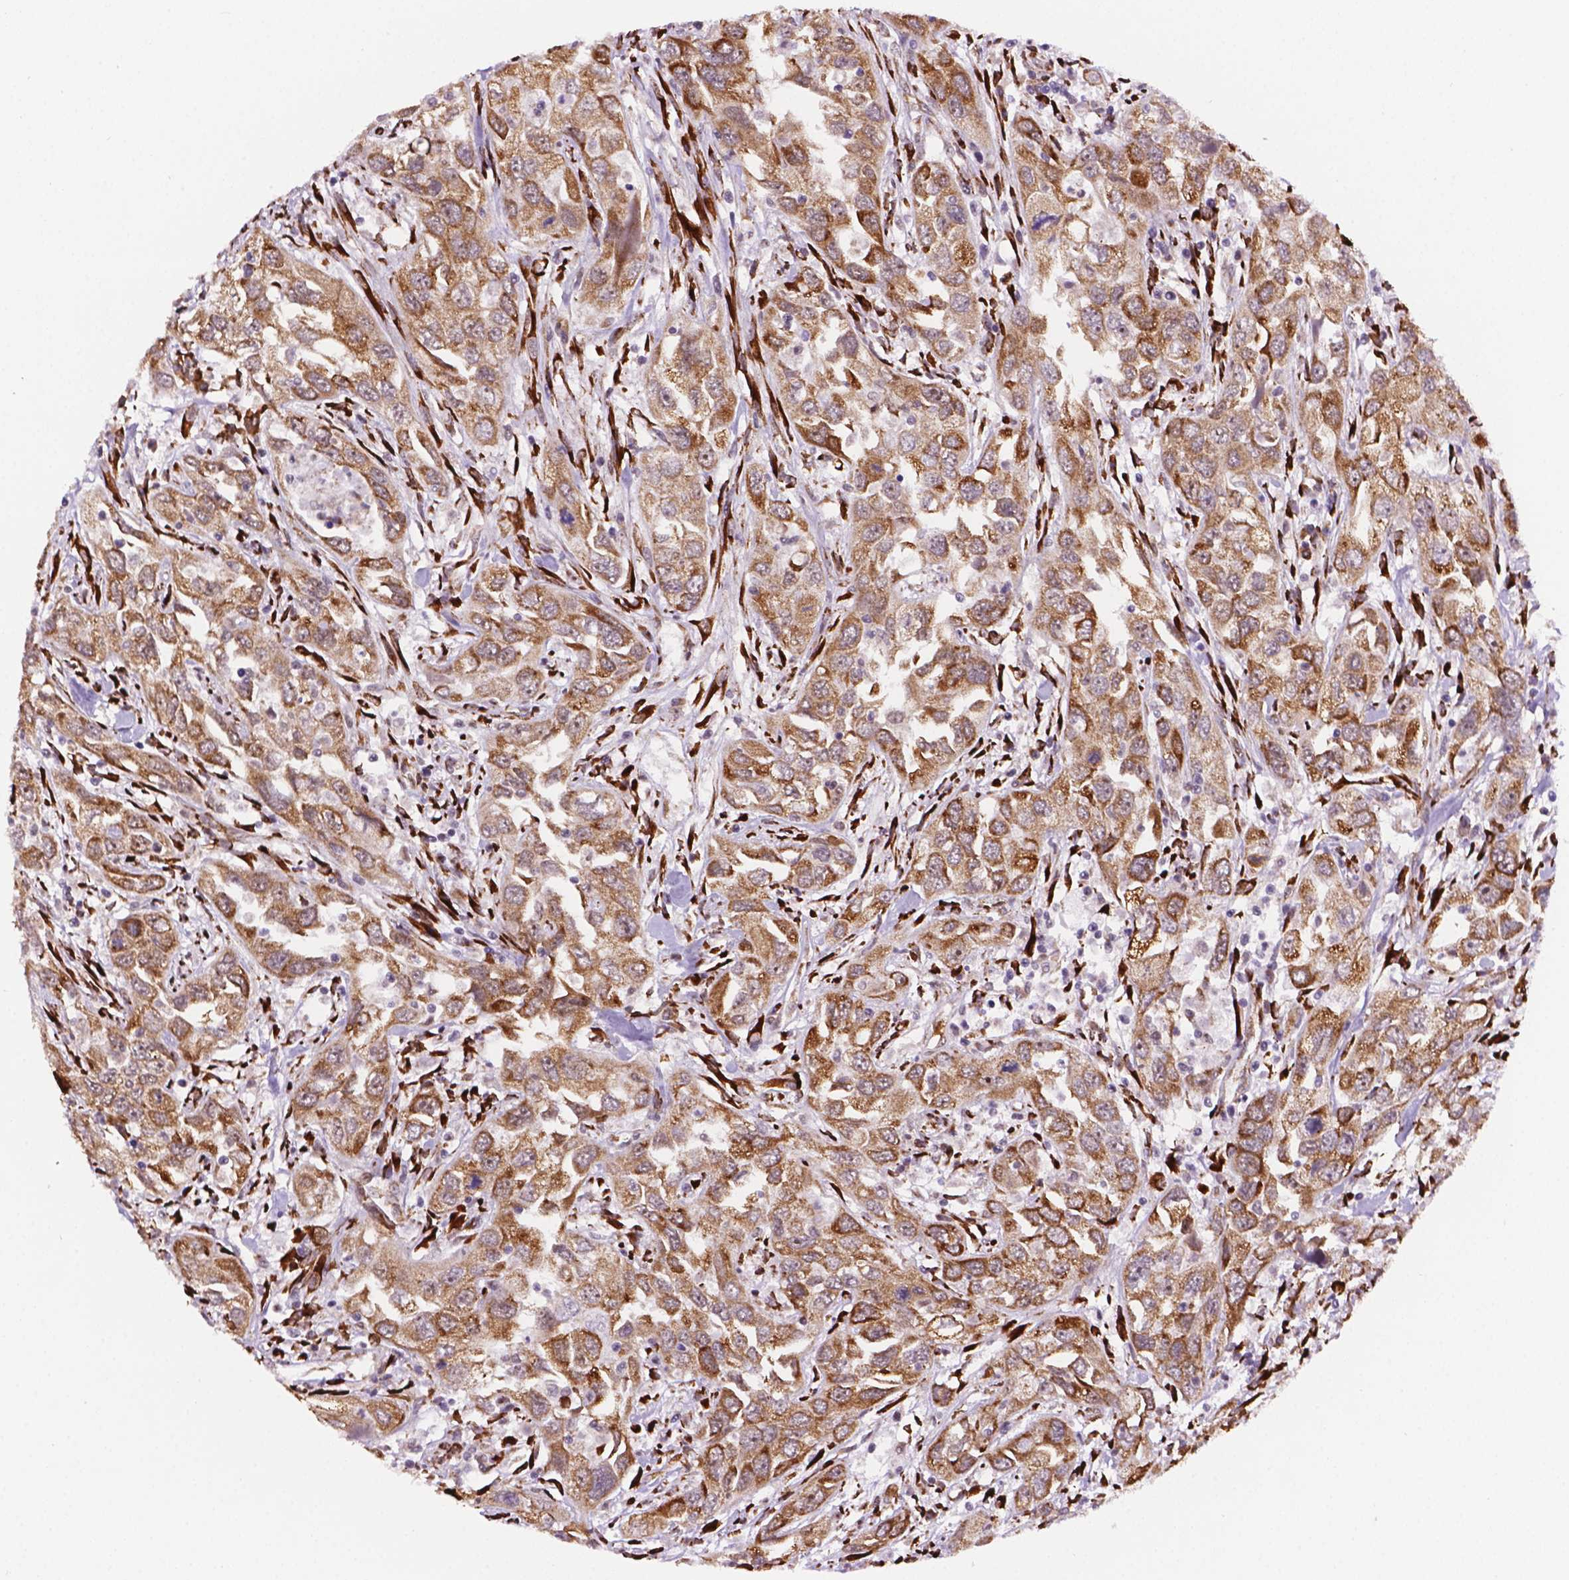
{"staining": {"intensity": "moderate", "quantity": ">75%", "location": "cytoplasmic/membranous"}, "tissue": "urothelial cancer", "cell_type": "Tumor cells", "image_type": "cancer", "snomed": [{"axis": "morphology", "description": "Urothelial carcinoma, High grade"}, {"axis": "topography", "description": "Urinary bladder"}], "caption": "A histopathology image showing moderate cytoplasmic/membranous expression in approximately >75% of tumor cells in high-grade urothelial carcinoma, as visualized by brown immunohistochemical staining.", "gene": "FNIP1", "patient": {"sex": "male", "age": 76}}